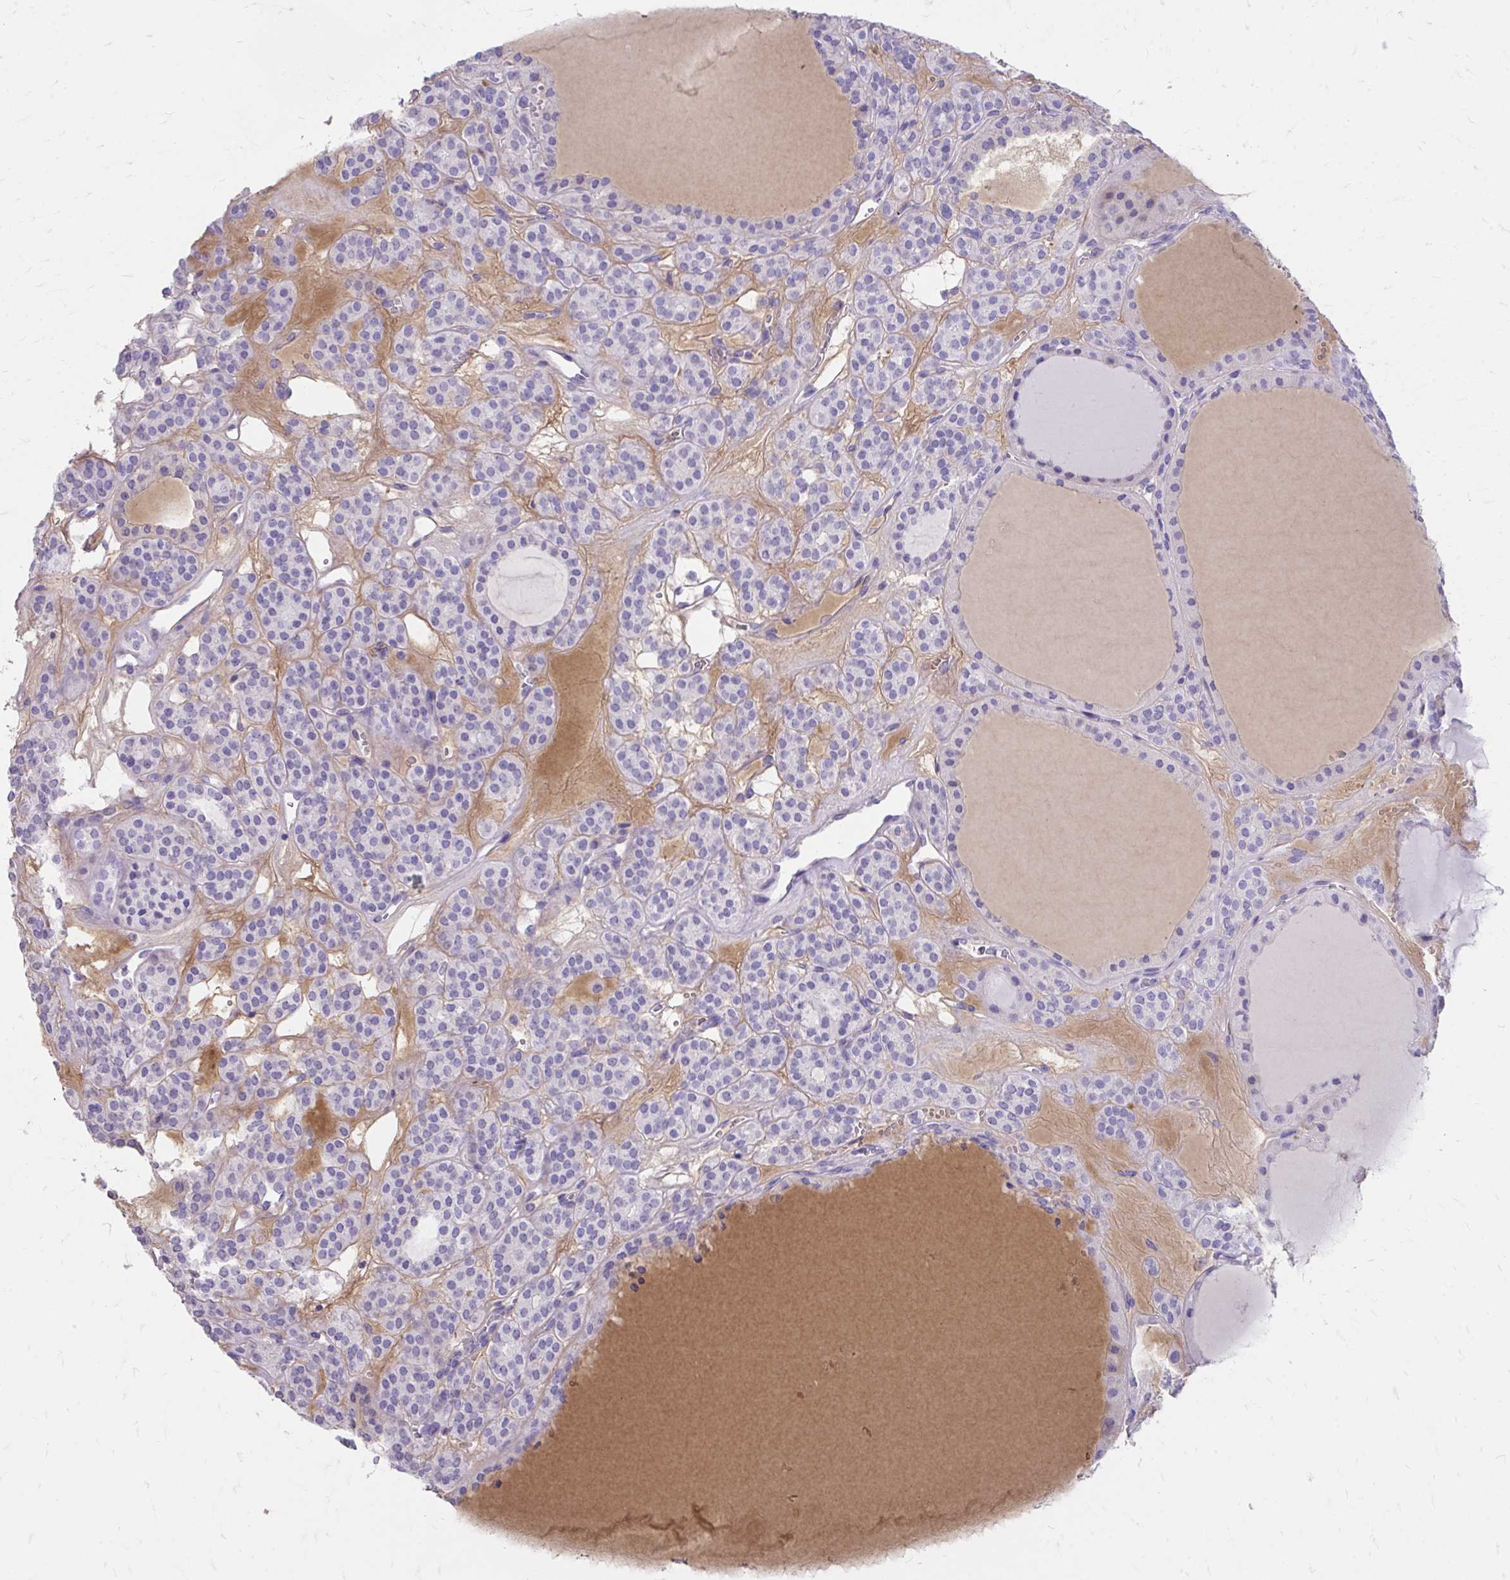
{"staining": {"intensity": "negative", "quantity": "none", "location": "none"}, "tissue": "thyroid cancer", "cell_type": "Tumor cells", "image_type": "cancer", "snomed": [{"axis": "morphology", "description": "Follicular adenoma carcinoma, NOS"}, {"axis": "topography", "description": "Thyroid gland"}], "caption": "Immunohistochemistry (IHC) photomicrograph of neoplastic tissue: human thyroid cancer stained with DAB (3,3'-diaminobenzidine) displays no significant protein expression in tumor cells. (Brightfield microscopy of DAB (3,3'-diaminobenzidine) immunohistochemistry (IHC) at high magnification).", "gene": "CFH", "patient": {"sex": "female", "age": 63}}